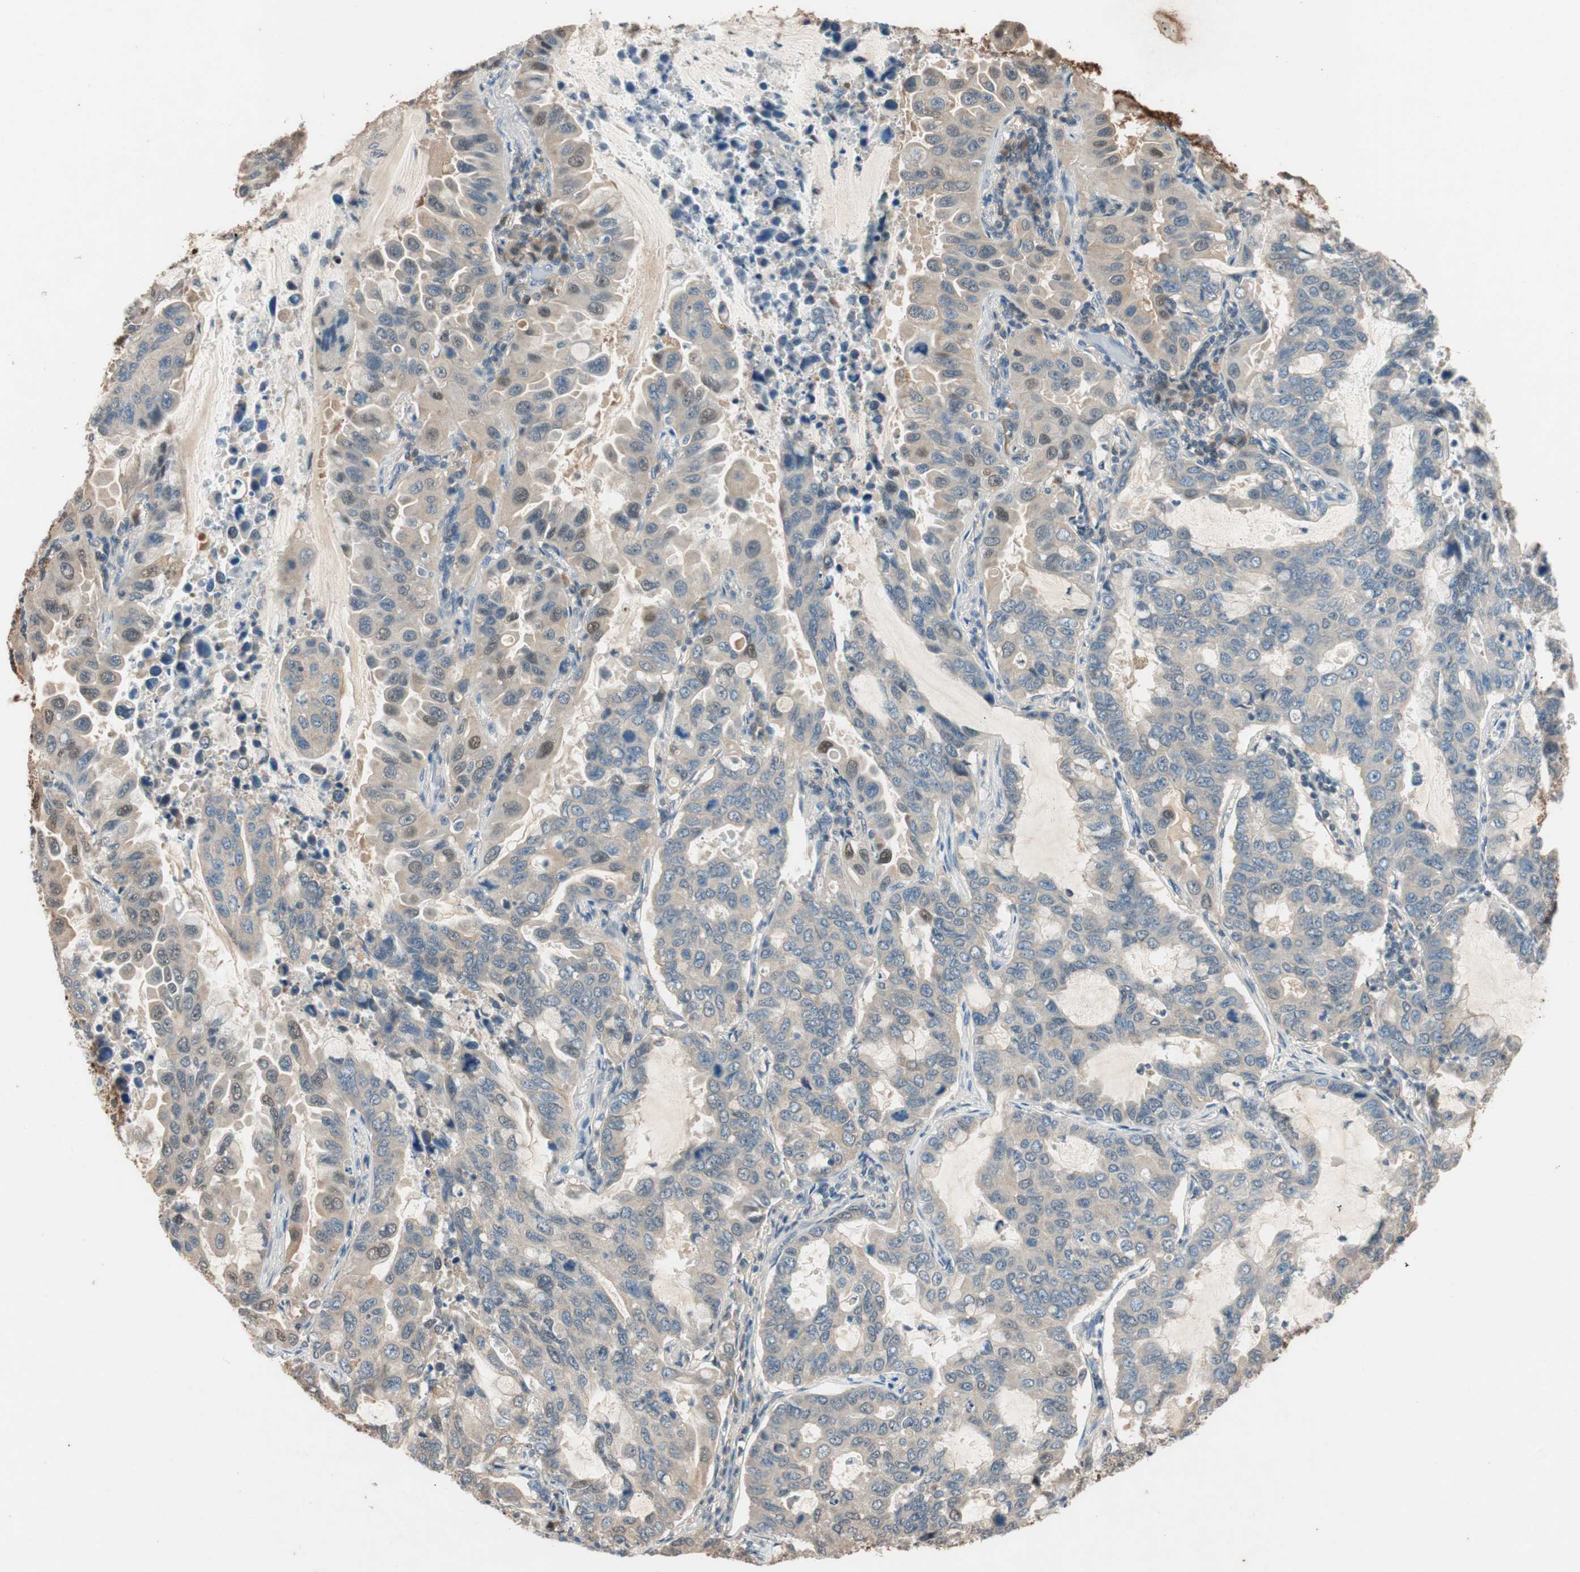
{"staining": {"intensity": "weak", "quantity": "<25%", "location": "cytoplasmic/membranous,nuclear"}, "tissue": "lung cancer", "cell_type": "Tumor cells", "image_type": "cancer", "snomed": [{"axis": "morphology", "description": "Adenocarcinoma, NOS"}, {"axis": "topography", "description": "Lung"}], "caption": "Histopathology image shows no protein positivity in tumor cells of lung cancer (adenocarcinoma) tissue. (Immunohistochemistry (ihc), brightfield microscopy, high magnification).", "gene": "SERPINB5", "patient": {"sex": "male", "age": 64}}